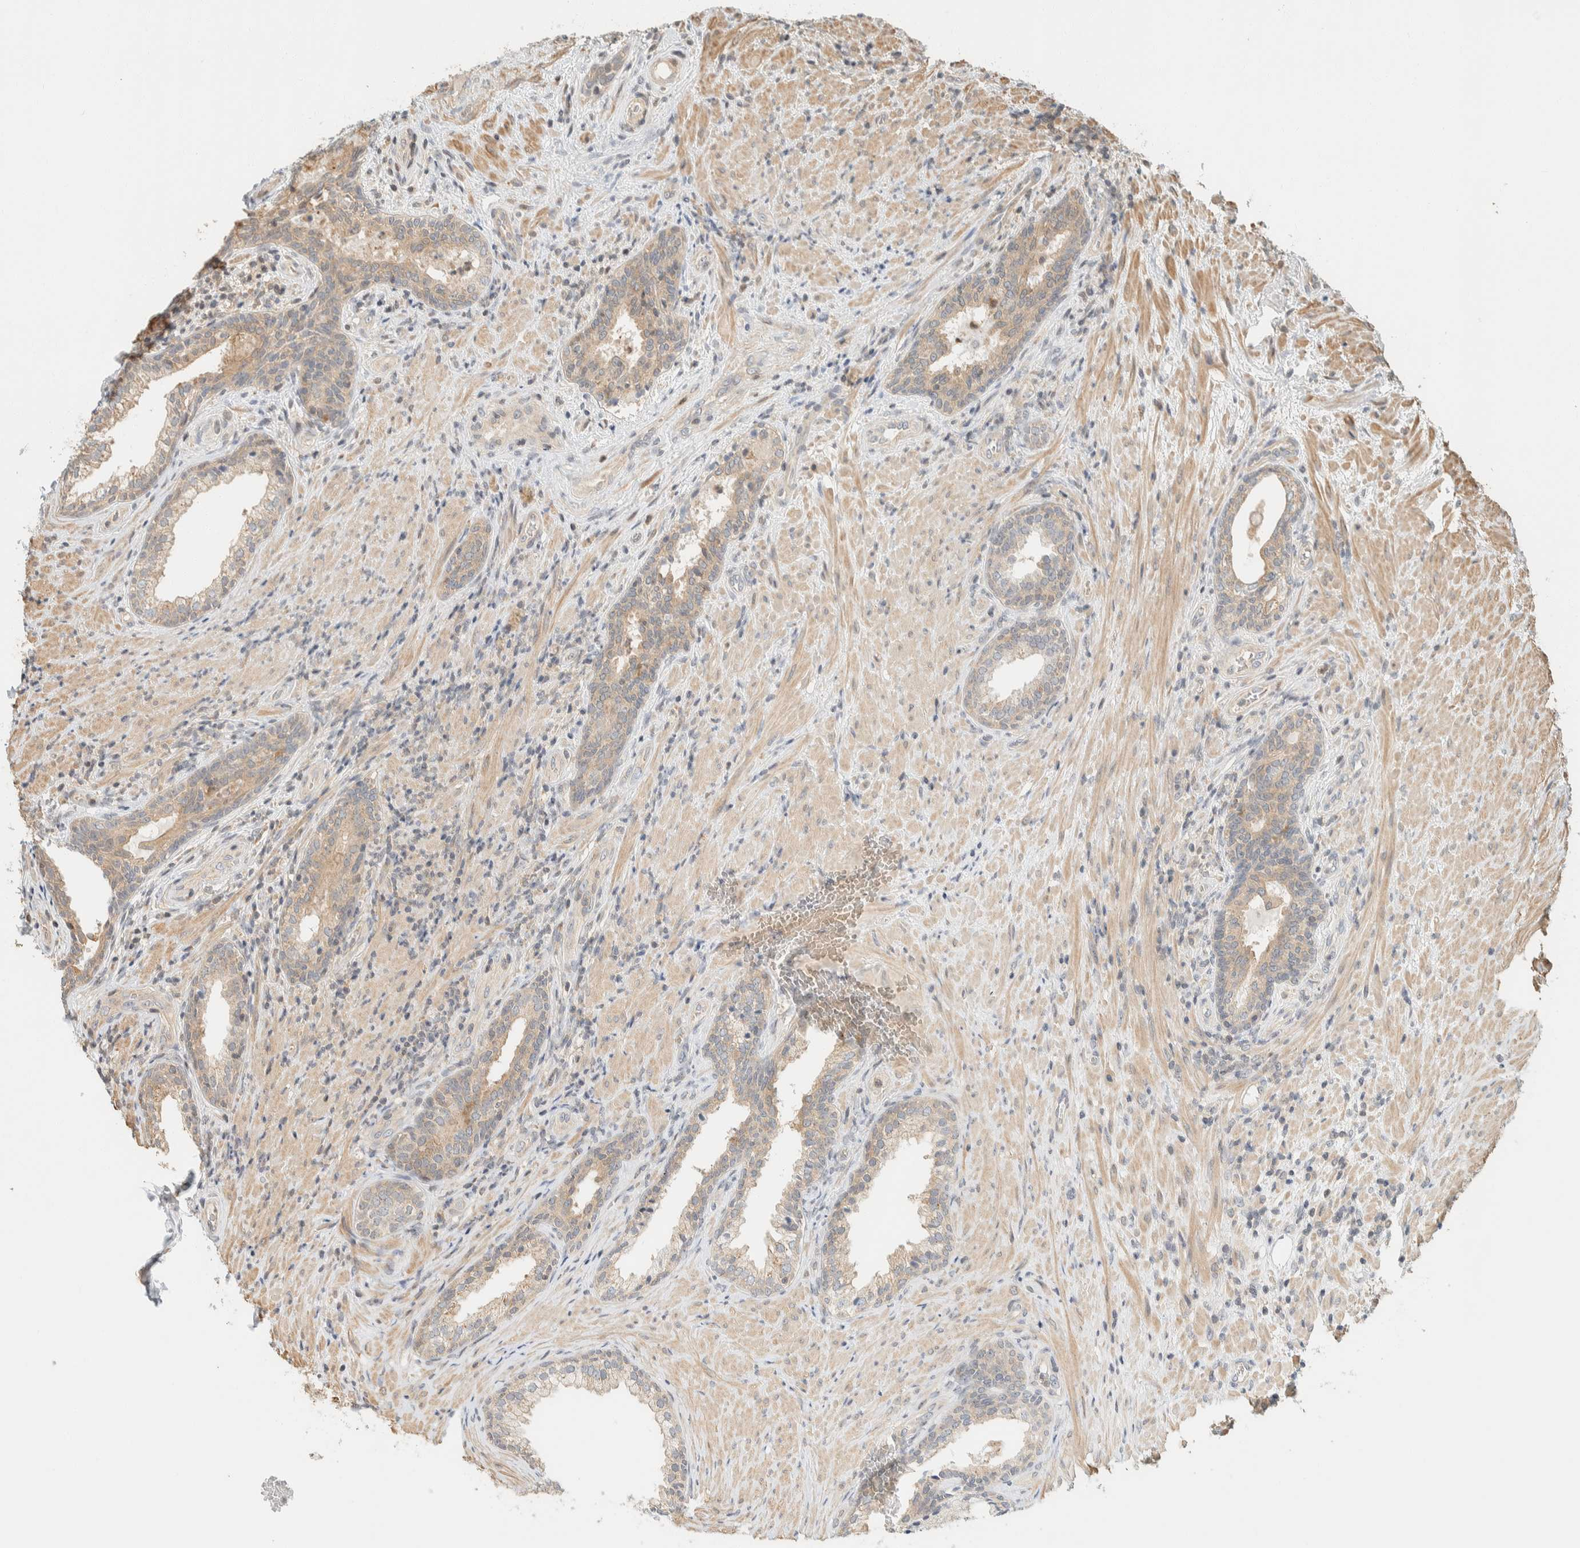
{"staining": {"intensity": "weak", "quantity": ">75%", "location": "cytoplasmic/membranous"}, "tissue": "prostate", "cell_type": "Glandular cells", "image_type": "normal", "snomed": [{"axis": "morphology", "description": "Normal tissue, NOS"}, {"axis": "topography", "description": "Prostate"}], "caption": "Immunohistochemical staining of unremarkable human prostate exhibits >75% levels of weak cytoplasmic/membranous protein staining in about >75% of glandular cells.", "gene": "ARFGEF1", "patient": {"sex": "male", "age": 76}}